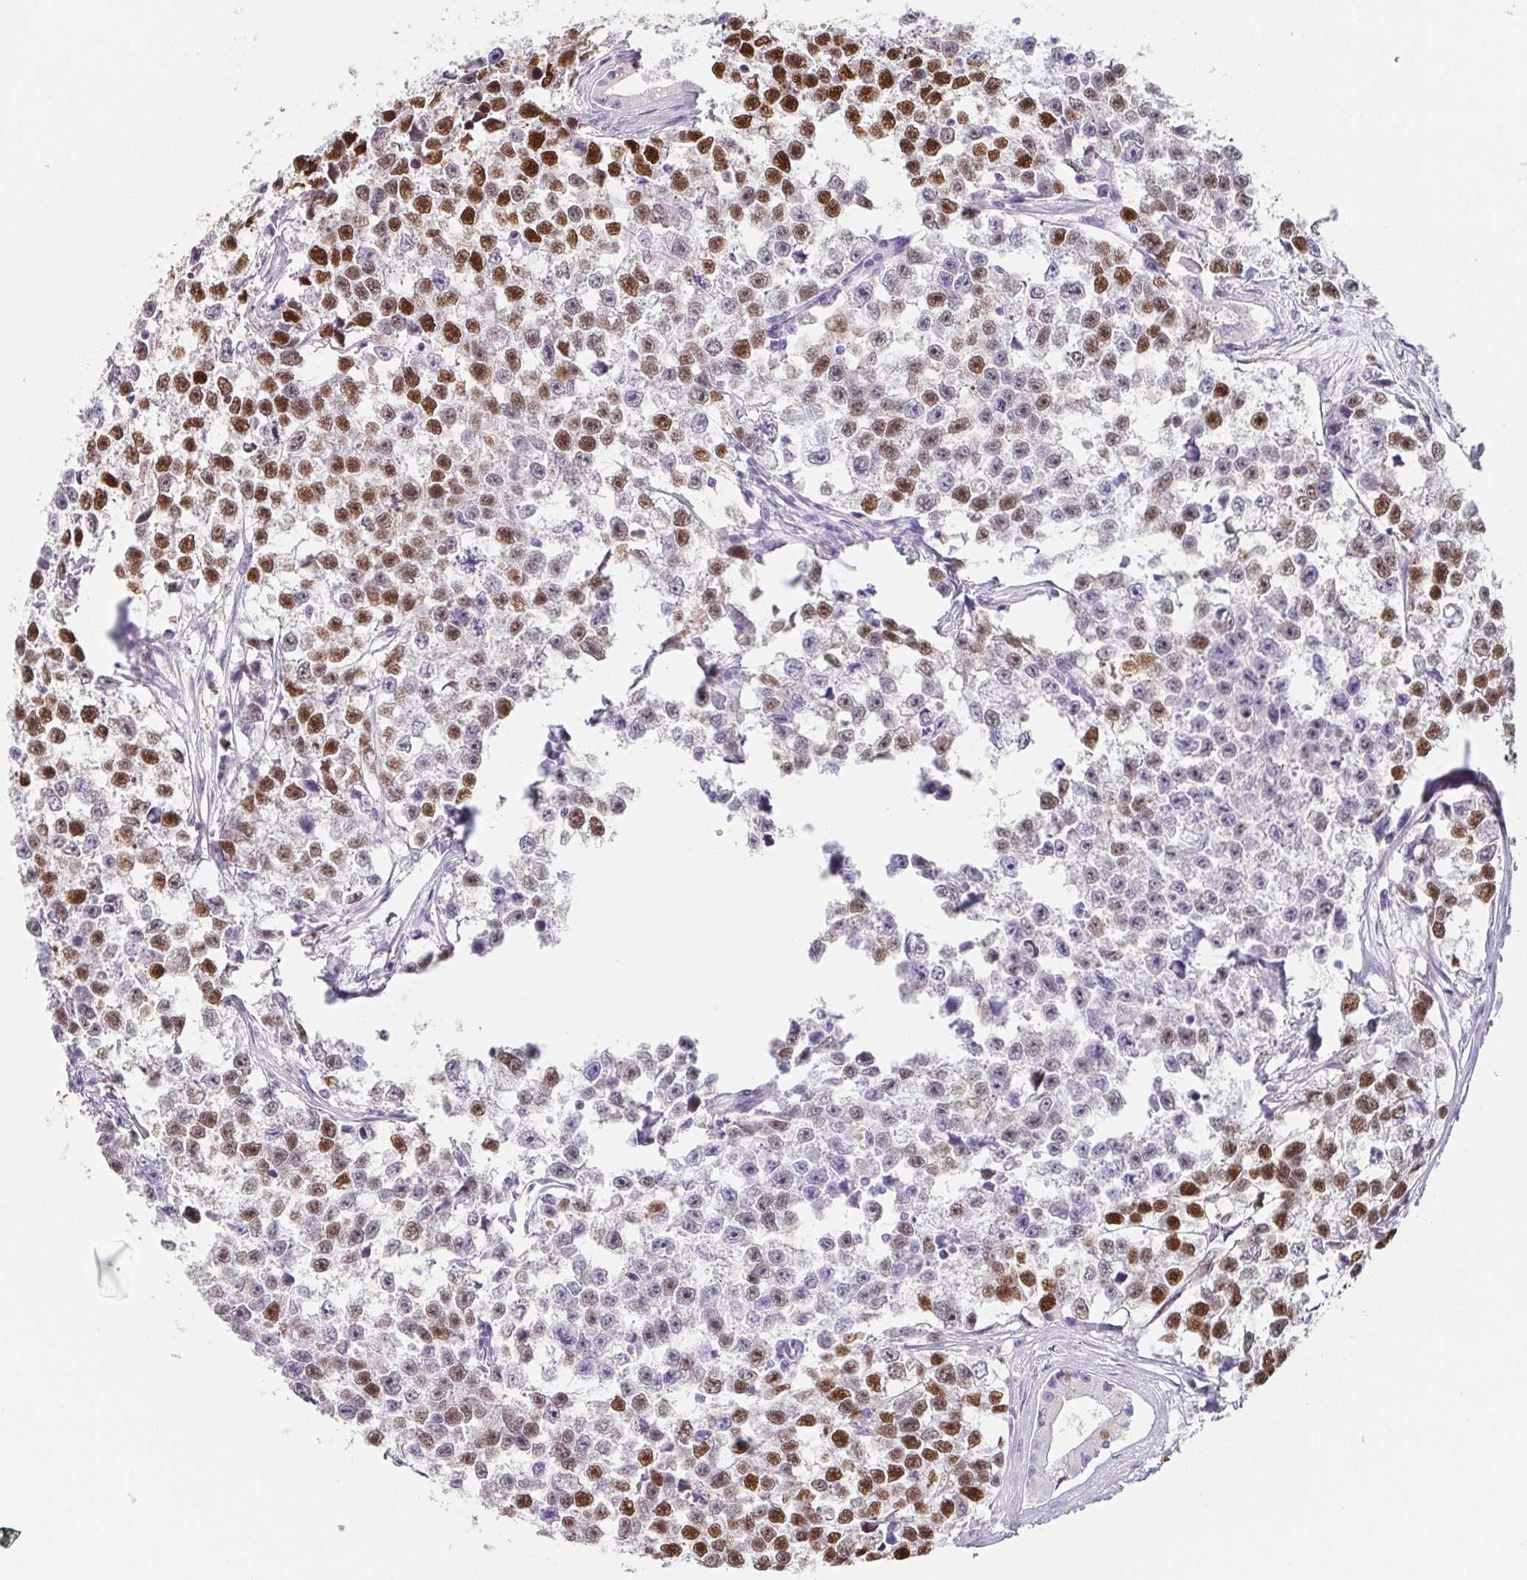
{"staining": {"intensity": "strong", "quantity": "25%-75%", "location": "nuclear"}, "tissue": "testis cancer", "cell_type": "Tumor cells", "image_type": "cancer", "snomed": [{"axis": "morphology", "description": "Seminoma, NOS"}, {"axis": "topography", "description": "Testis"}], "caption": "Immunohistochemistry (IHC) photomicrograph of testis cancer (seminoma) stained for a protein (brown), which shows high levels of strong nuclear expression in approximately 25%-75% of tumor cells.", "gene": "HDGFL1", "patient": {"sex": "male", "age": 26}}